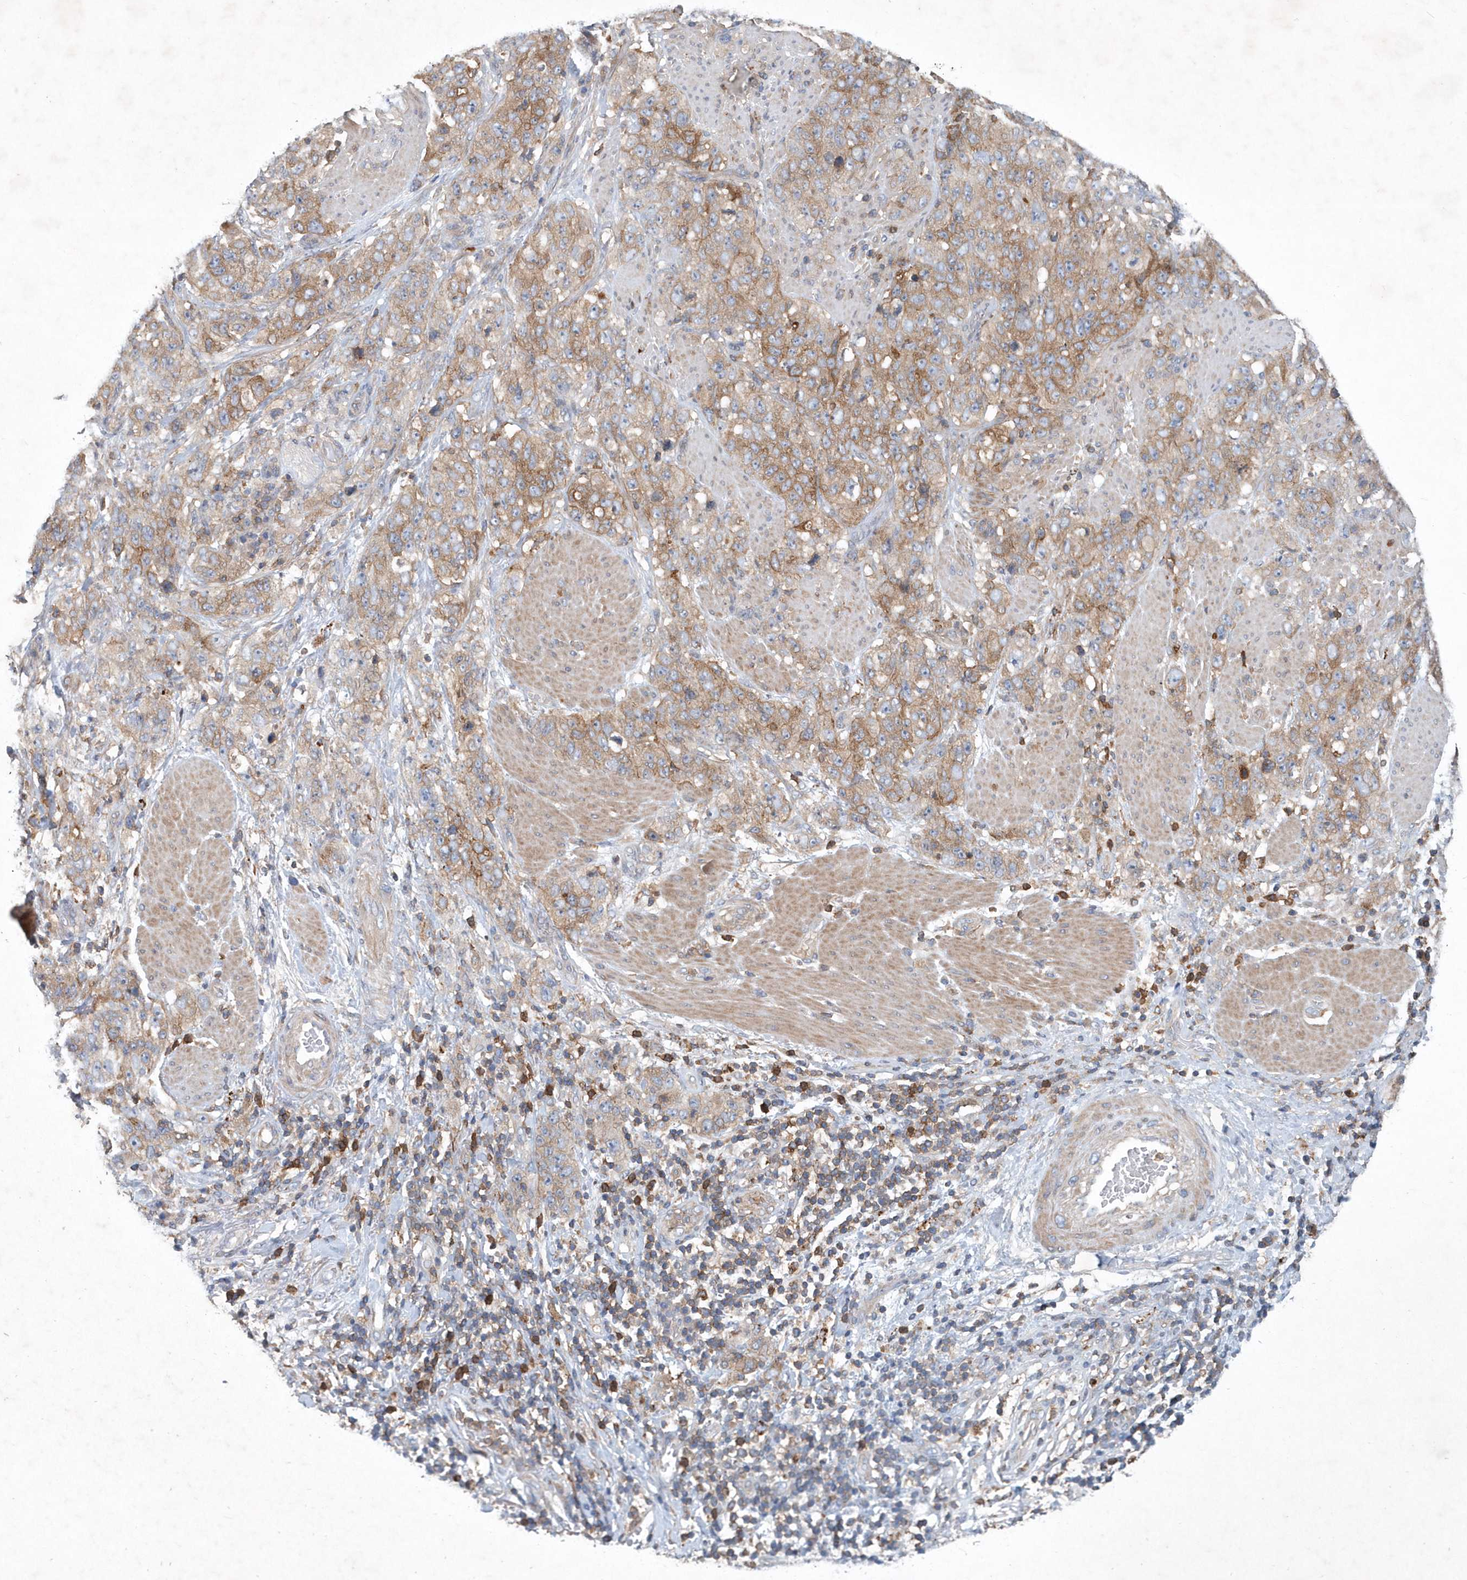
{"staining": {"intensity": "moderate", "quantity": ">75%", "location": "cytoplasmic/membranous"}, "tissue": "stomach cancer", "cell_type": "Tumor cells", "image_type": "cancer", "snomed": [{"axis": "morphology", "description": "Adenocarcinoma, NOS"}, {"axis": "topography", "description": "Stomach"}], "caption": "This histopathology image shows IHC staining of adenocarcinoma (stomach), with medium moderate cytoplasmic/membranous positivity in approximately >75% of tumor cells.", "gene": "P2RY10", "patient": {"sex": "male", "age": 48}}